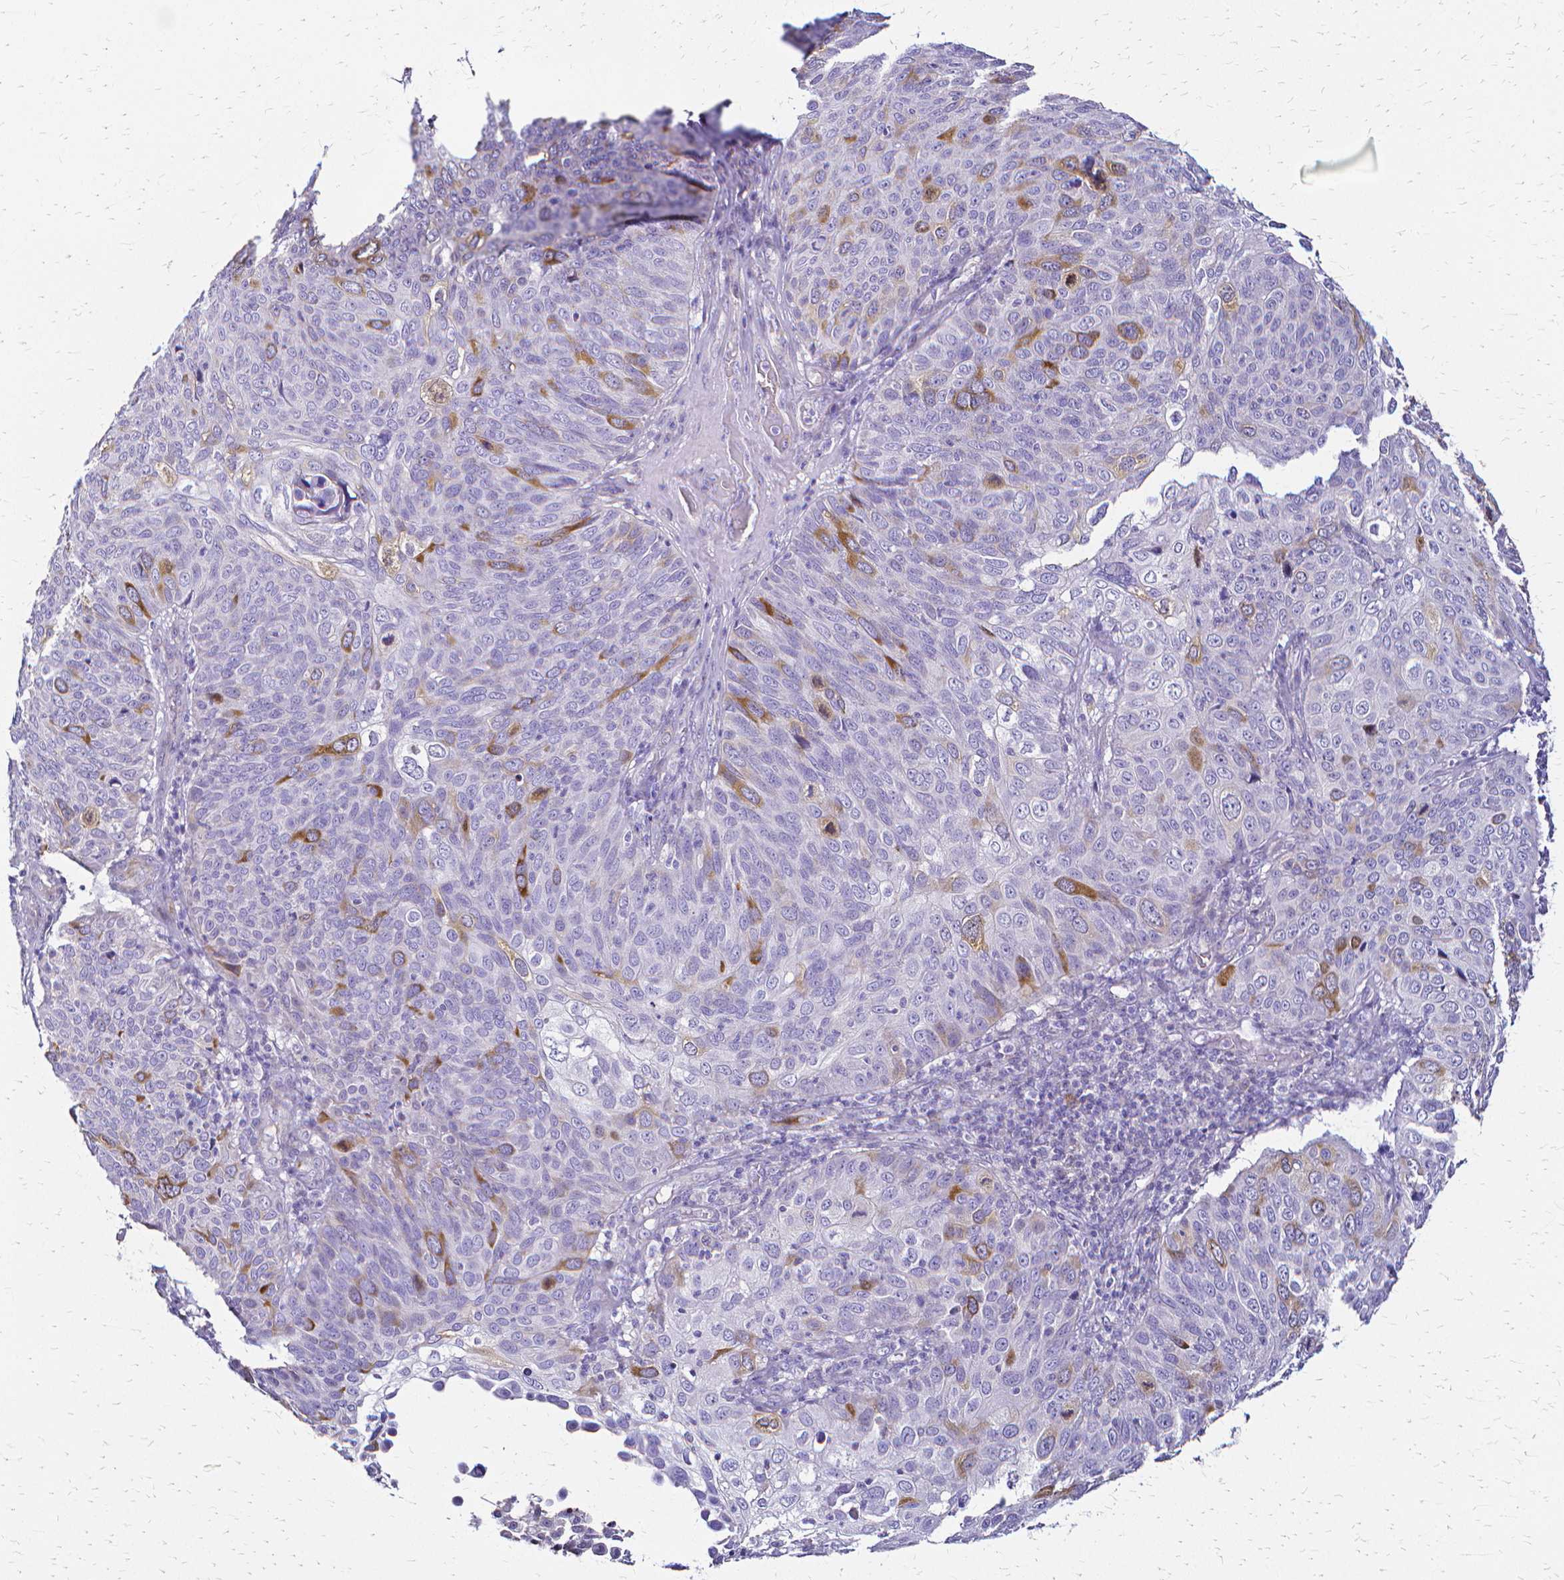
{"staining": {"intensity": "moderate", "quantity": "<25%", "location": "cytoplasmic/membranous"}, "tissue": "skin cancer", "cell_type": "Tumor cells", "image_type": "cancer", "snomed": [{"axis": "morphology", "description": "Squamous cell carcinoma, NOS"}, {"axis": "topography", "description": "Skin"}], "caption": "Tumor cells exhibit low levels of moderate cytoplasmic/membranous staining in about <25% of cells in human squamous cell carcinoma (skin).", "gene": "CCNB1", "patient": {"sex": "male", "age": 87}}